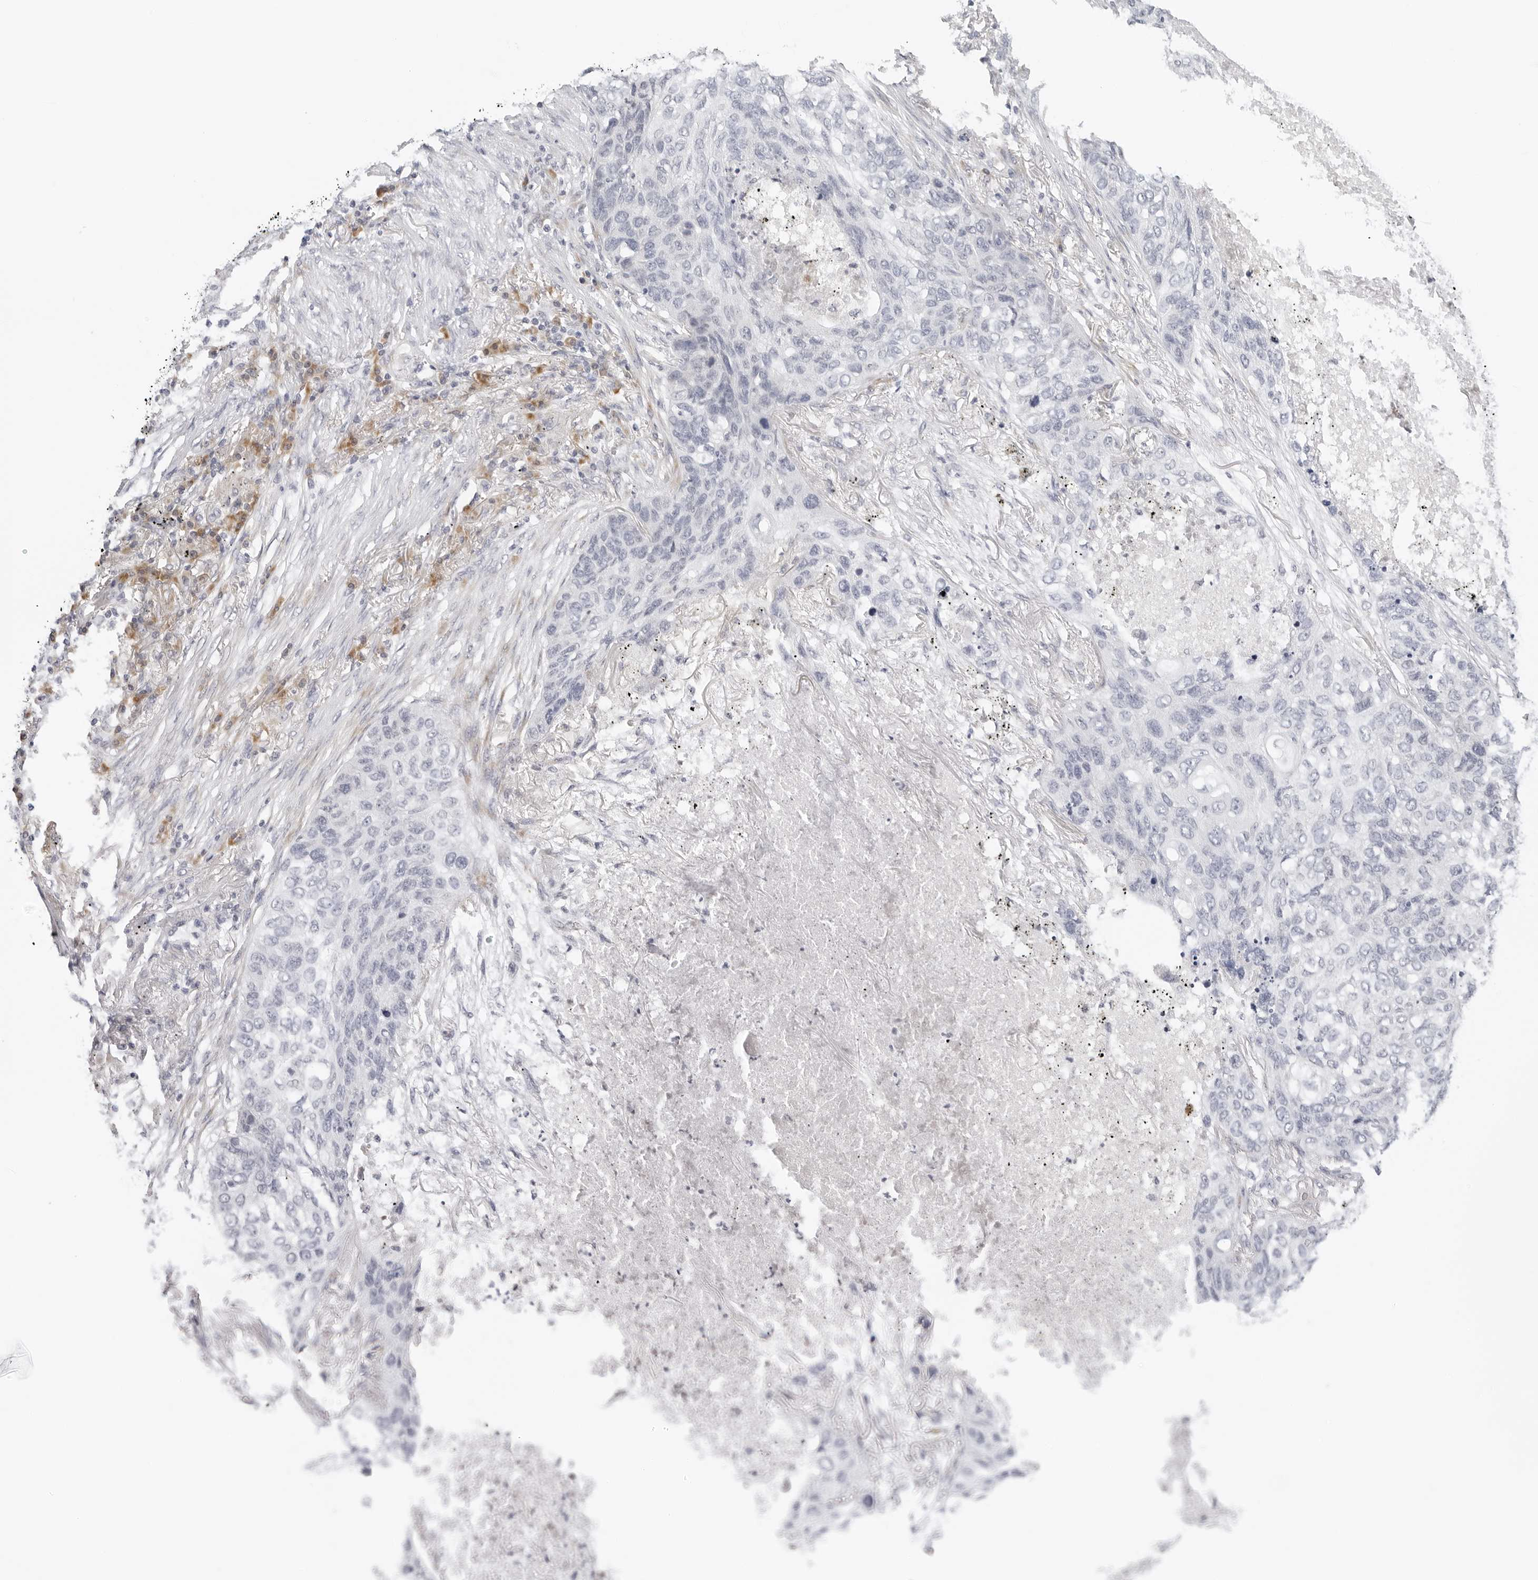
{"staining": {"intensity": "negative", "quantity": "none", "location": "none"}, "tissue": "lung cancer", "cell_type": "Tumor cells", "image_type": "cancer", "snomed": [{"axis": "morphology", "description": "Squamous cell carcinoma, NOS"}, {"axis": "topography", "description": "Lung"}], "caption": "Immunohistochemistry of human lung squamous cell carcinoma reveals no positivity in tumor cells.", "gene": "EDN2", "patient": {"sex": "female", "age": 63}}